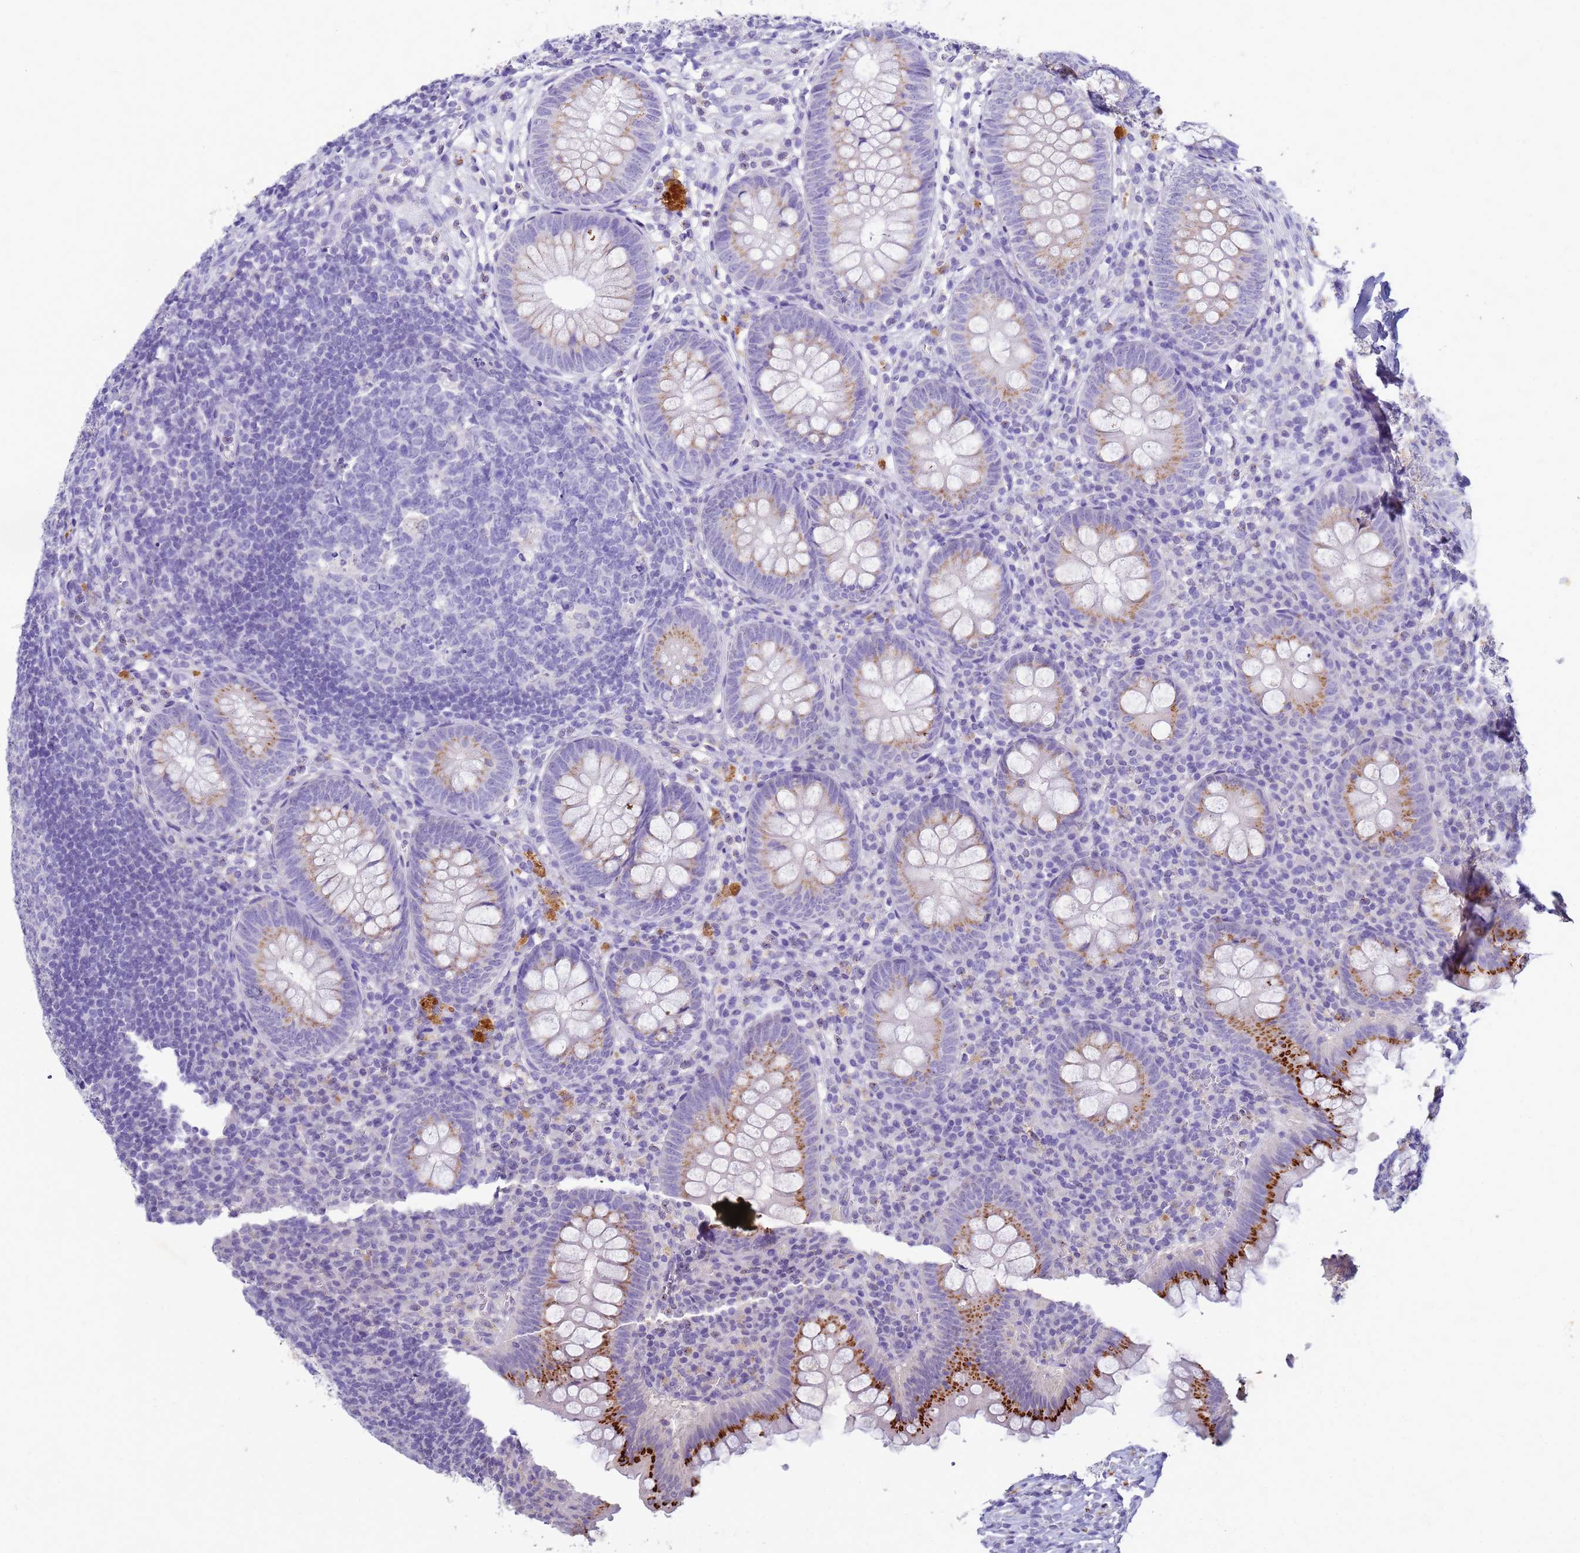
{"staining": {"intensity": "strong", "quantity": "<25%", "location": "cytoplasmic/membranous"}, "tissue": "appendix", "cell_type": "Glandular cells", "image_type": "normal", "snomed": [{"axis": "morphology", "description": "Normal tissue, NOS"}, {"axis": "topography", "description": "Appendix"}], "caption": "DAB (3,3'-diaminobenzidine) immunohistochemical staining of benign human appendix reveals strong cytoplasmic/membranous protein positivity in about <25% of glandular cells. (DAB IHC, brown staining for protein, blue staining for nuclei).", "gene": "B3GNT8", "patient": {"sex": "male", "age": 56}}